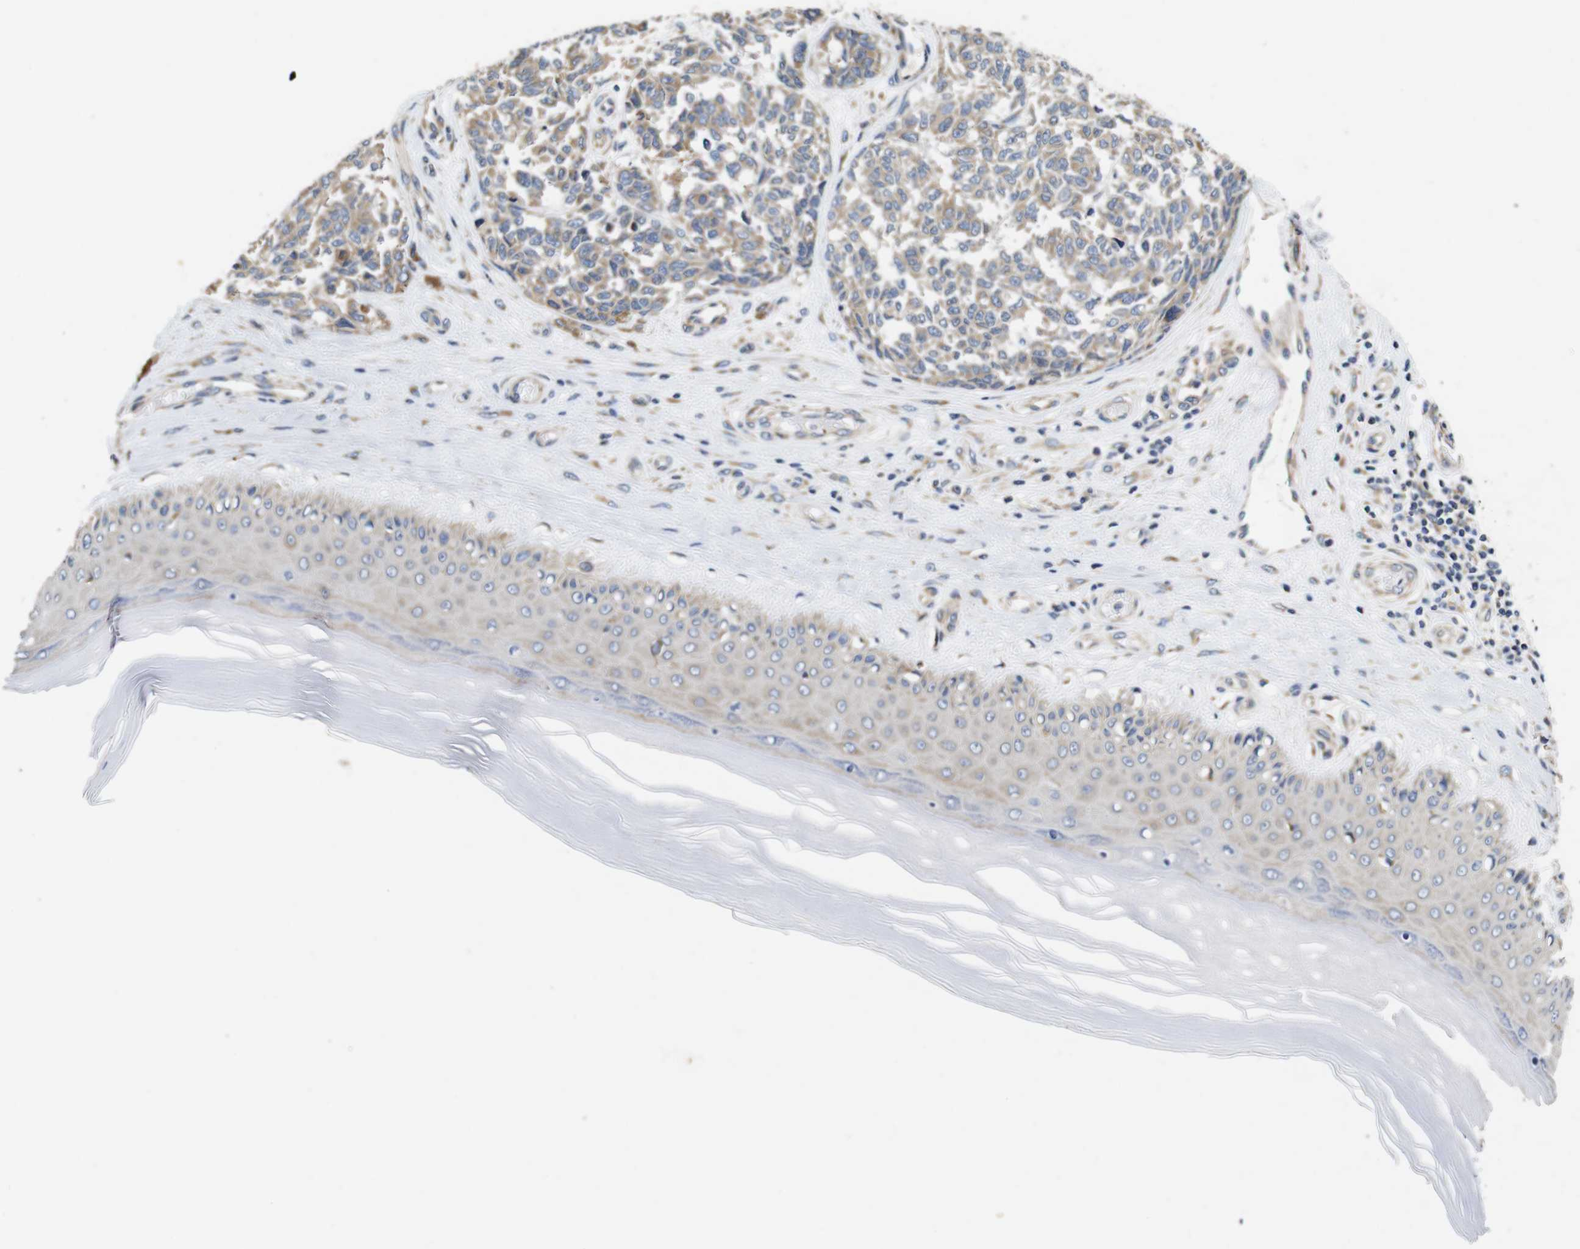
{"staining": {"intensity": "weak", "quantity": ">75%", "location": "cytoplasmic/membranous"}, "tissue": "melanoma", "cell_type": "Tumor cells", "image_type": "cancer", "snomed": [{"axis": "morphology", "description": "Malignant melanoma, NOS"}, {"axis": "topography", "description": "Skin"}], "caption": "Immunohistochemical staining of malignant melanoma displays low levels of weak cytoplasmic/membranous positivity in about >75% of tumor cells.", "gene": "MARCHF7", "patient": {"sex": "female", "age": 64}}